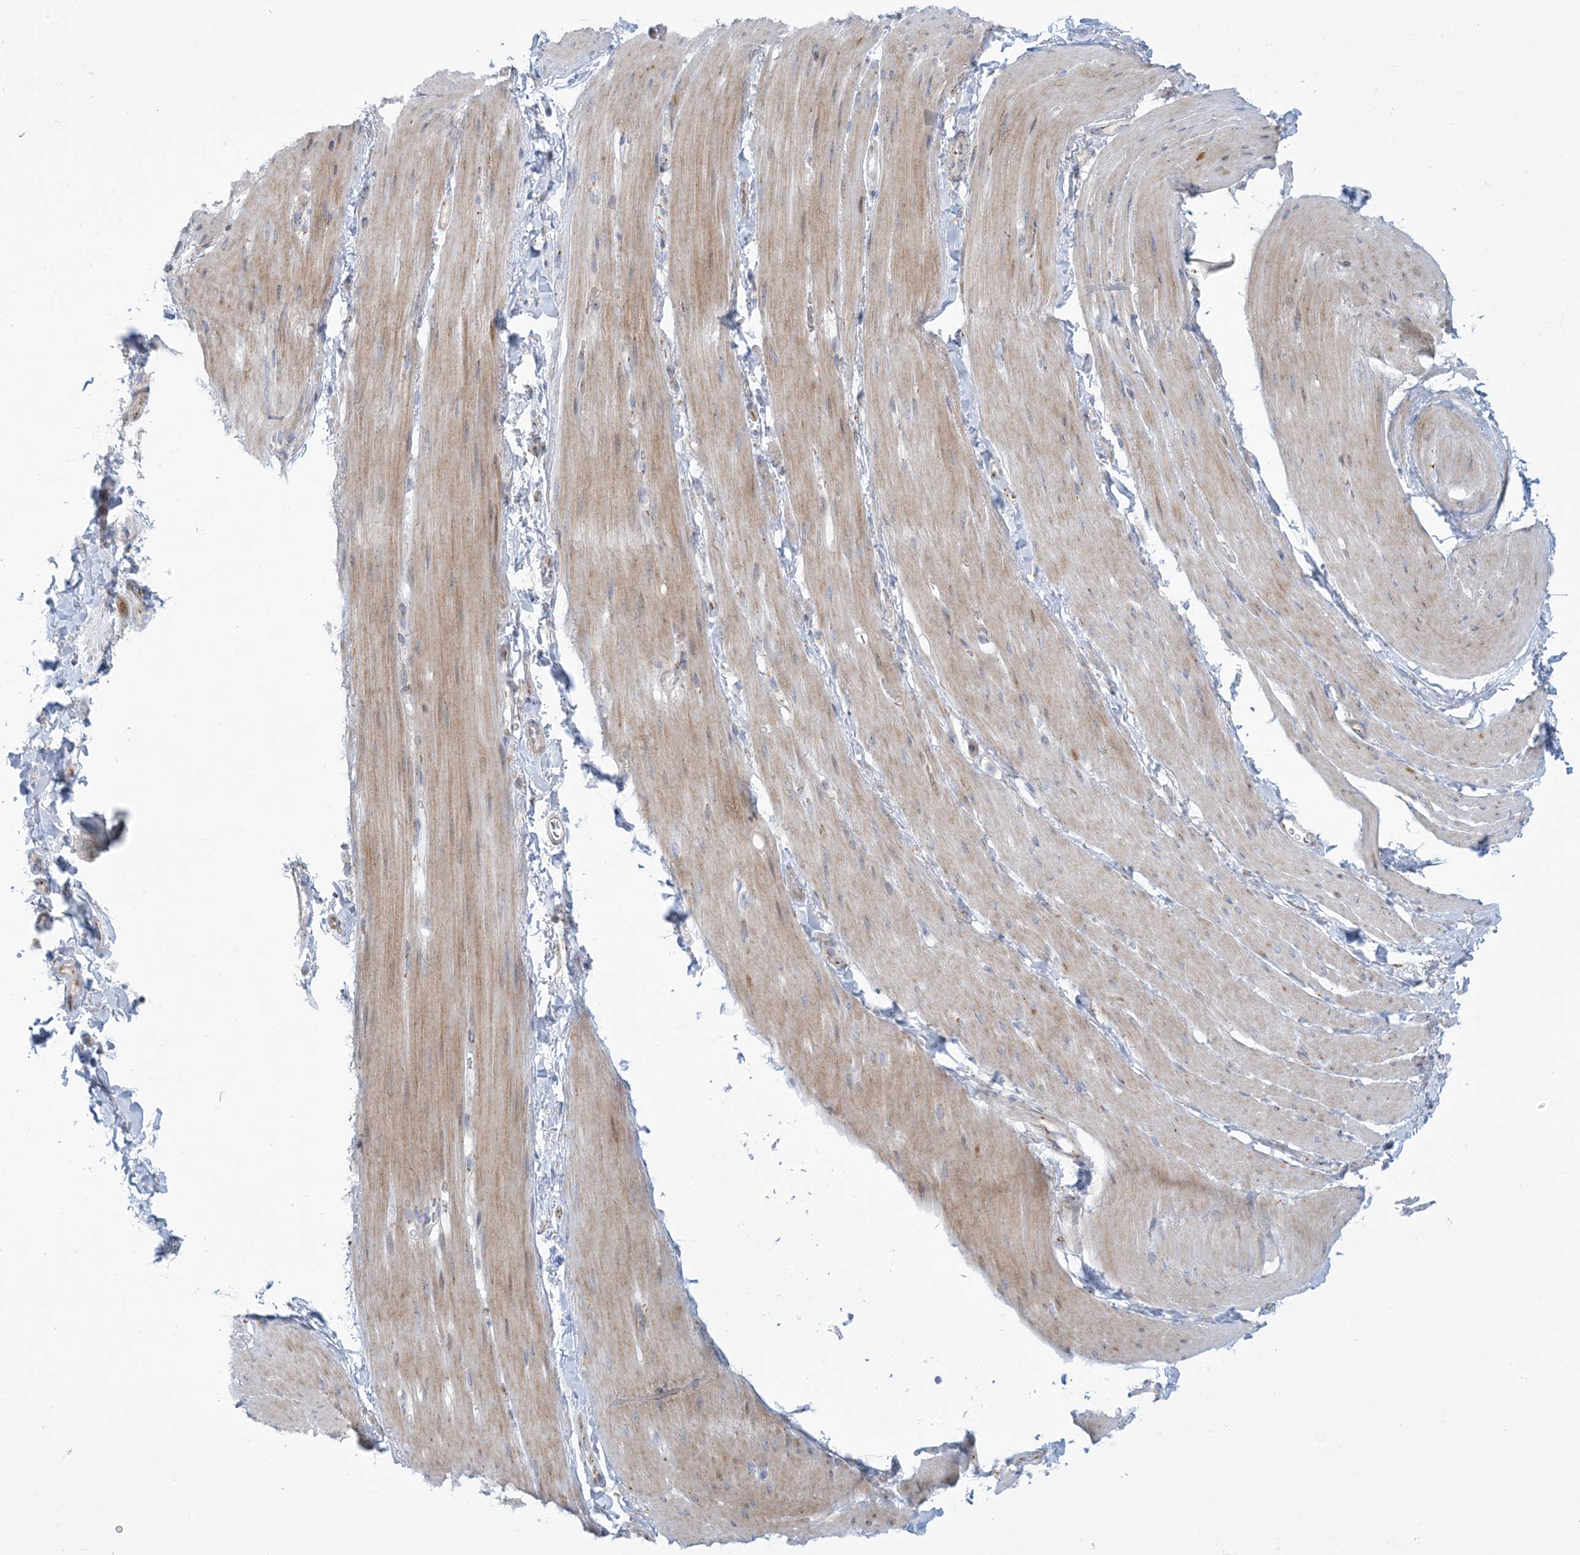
{"staining": {"intensity": "weak", "quantity": "25%-75%", "location": "cytoplasmic/membranous"}, "tissue": "smooth muscle", "cell_type": "Smooth muscle cells", "image_type": "normal", "snomed": [{"axis": "morphology", "description": "Normal tissue, NOS"}, {"axis": "topography", "description": "Smooth muscle"}, {"axis": "topography", "description": "Small intestine"}], "caption": "Human smooth muscle stained with a protein marker displays weak staining in smooth muscle cells.", "gene": "AFTPH", "patient": {"sex": "female", "age": 84}}